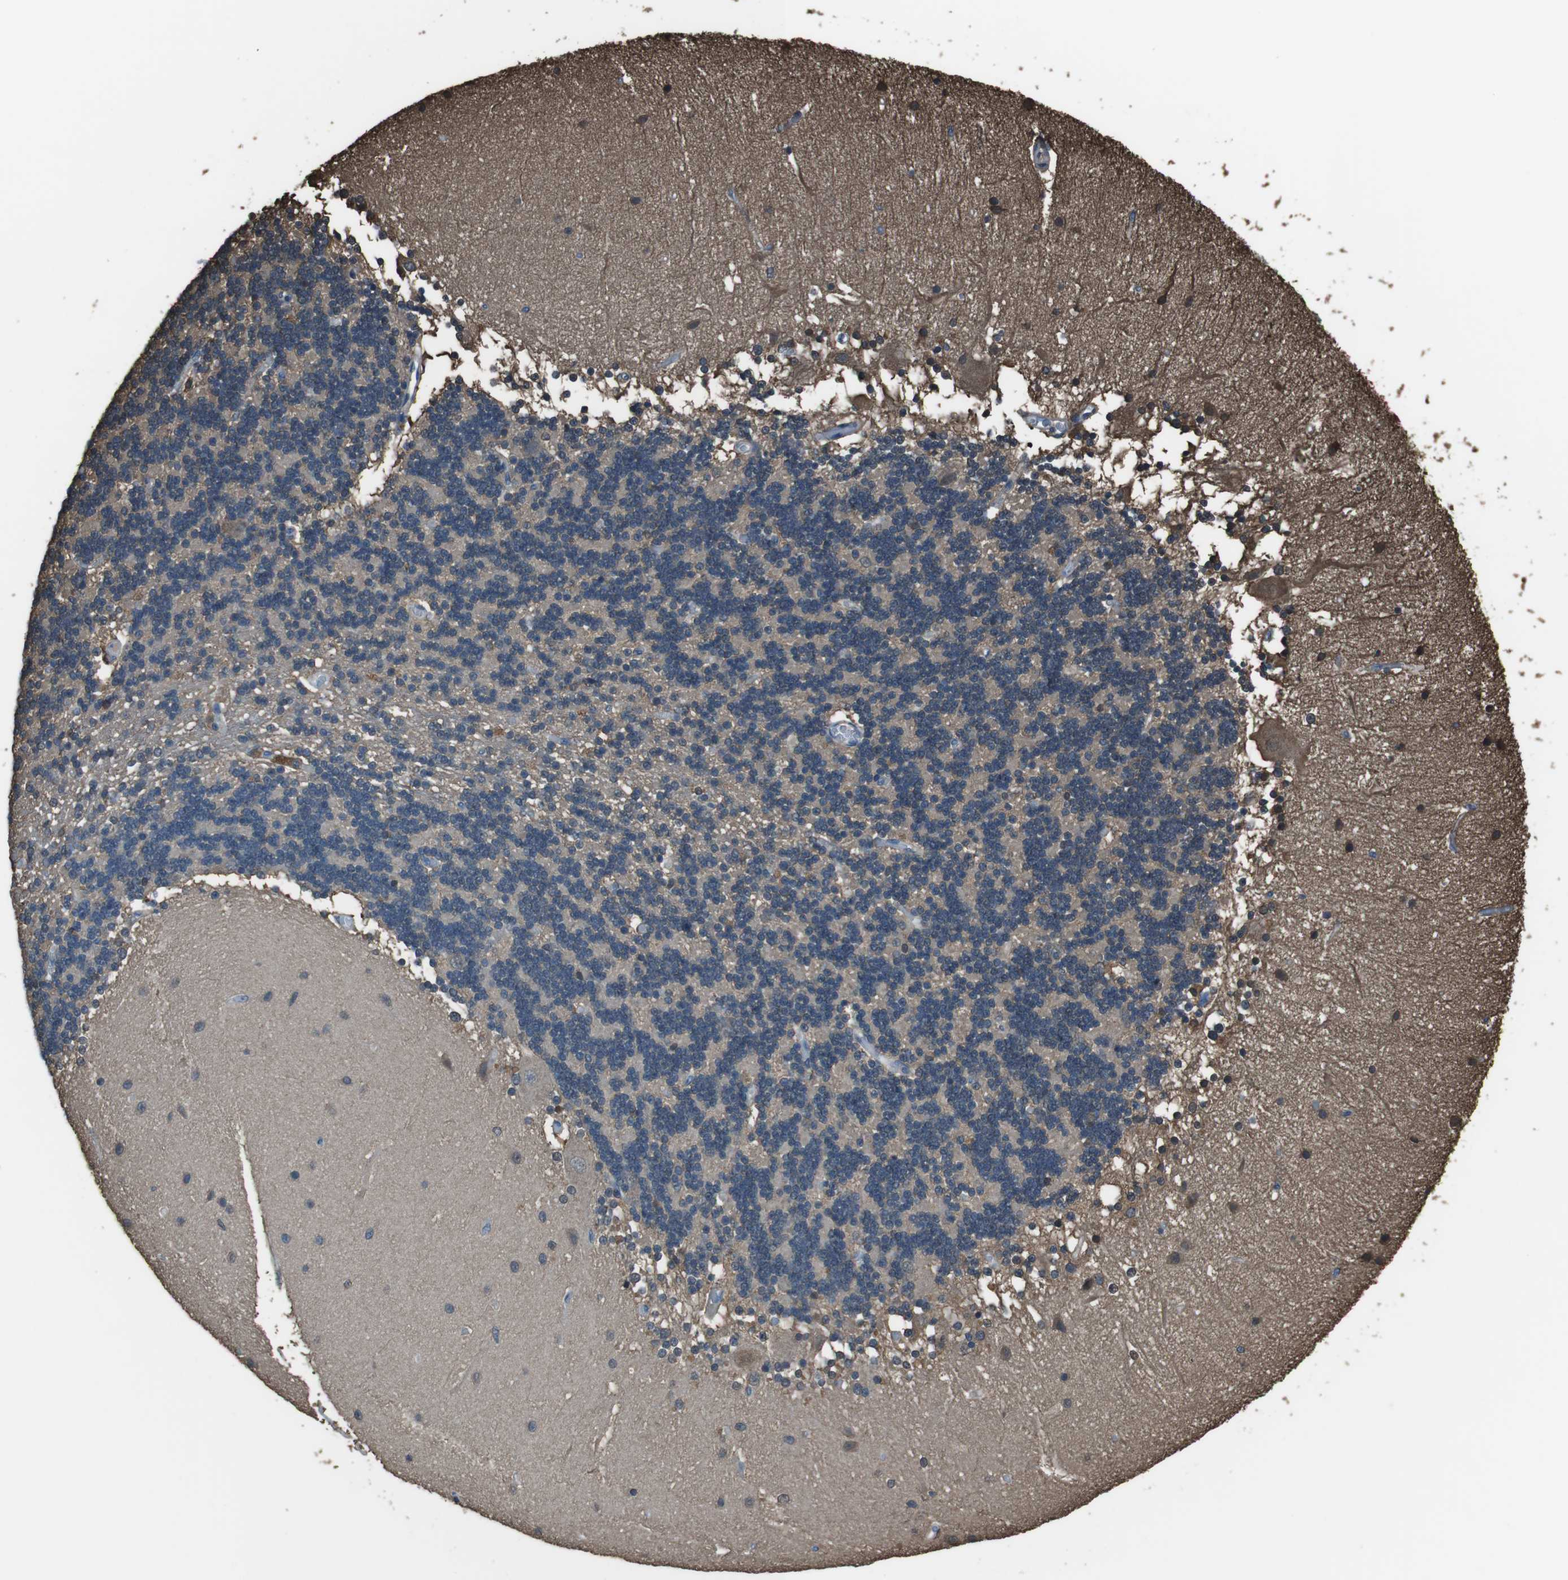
{"staining": {"intensity": "moderate", "quantity": "<25%", "location": "cytoplasmic/membranous"}, "tissue": "cerebellum", "cell_type": "Cells in granular layer", "image_type": "normal", "snomed": [{"axis": "morphology", "description": "Normal tissue, NOS"}, {"axis": "topography", "description": "Cerebellum"}], "caption": "An immunohistochemistry micrograph of unremarkable tissue is shown. Protein staining in brown shows moderate cytoplasmic/membranous positivity in cerebellum within cells in granular layer. (IHC, brightfield microscopy, high magnification).", "gene": "TWSG1", "patient": {"sex": "female", "age": 54}}